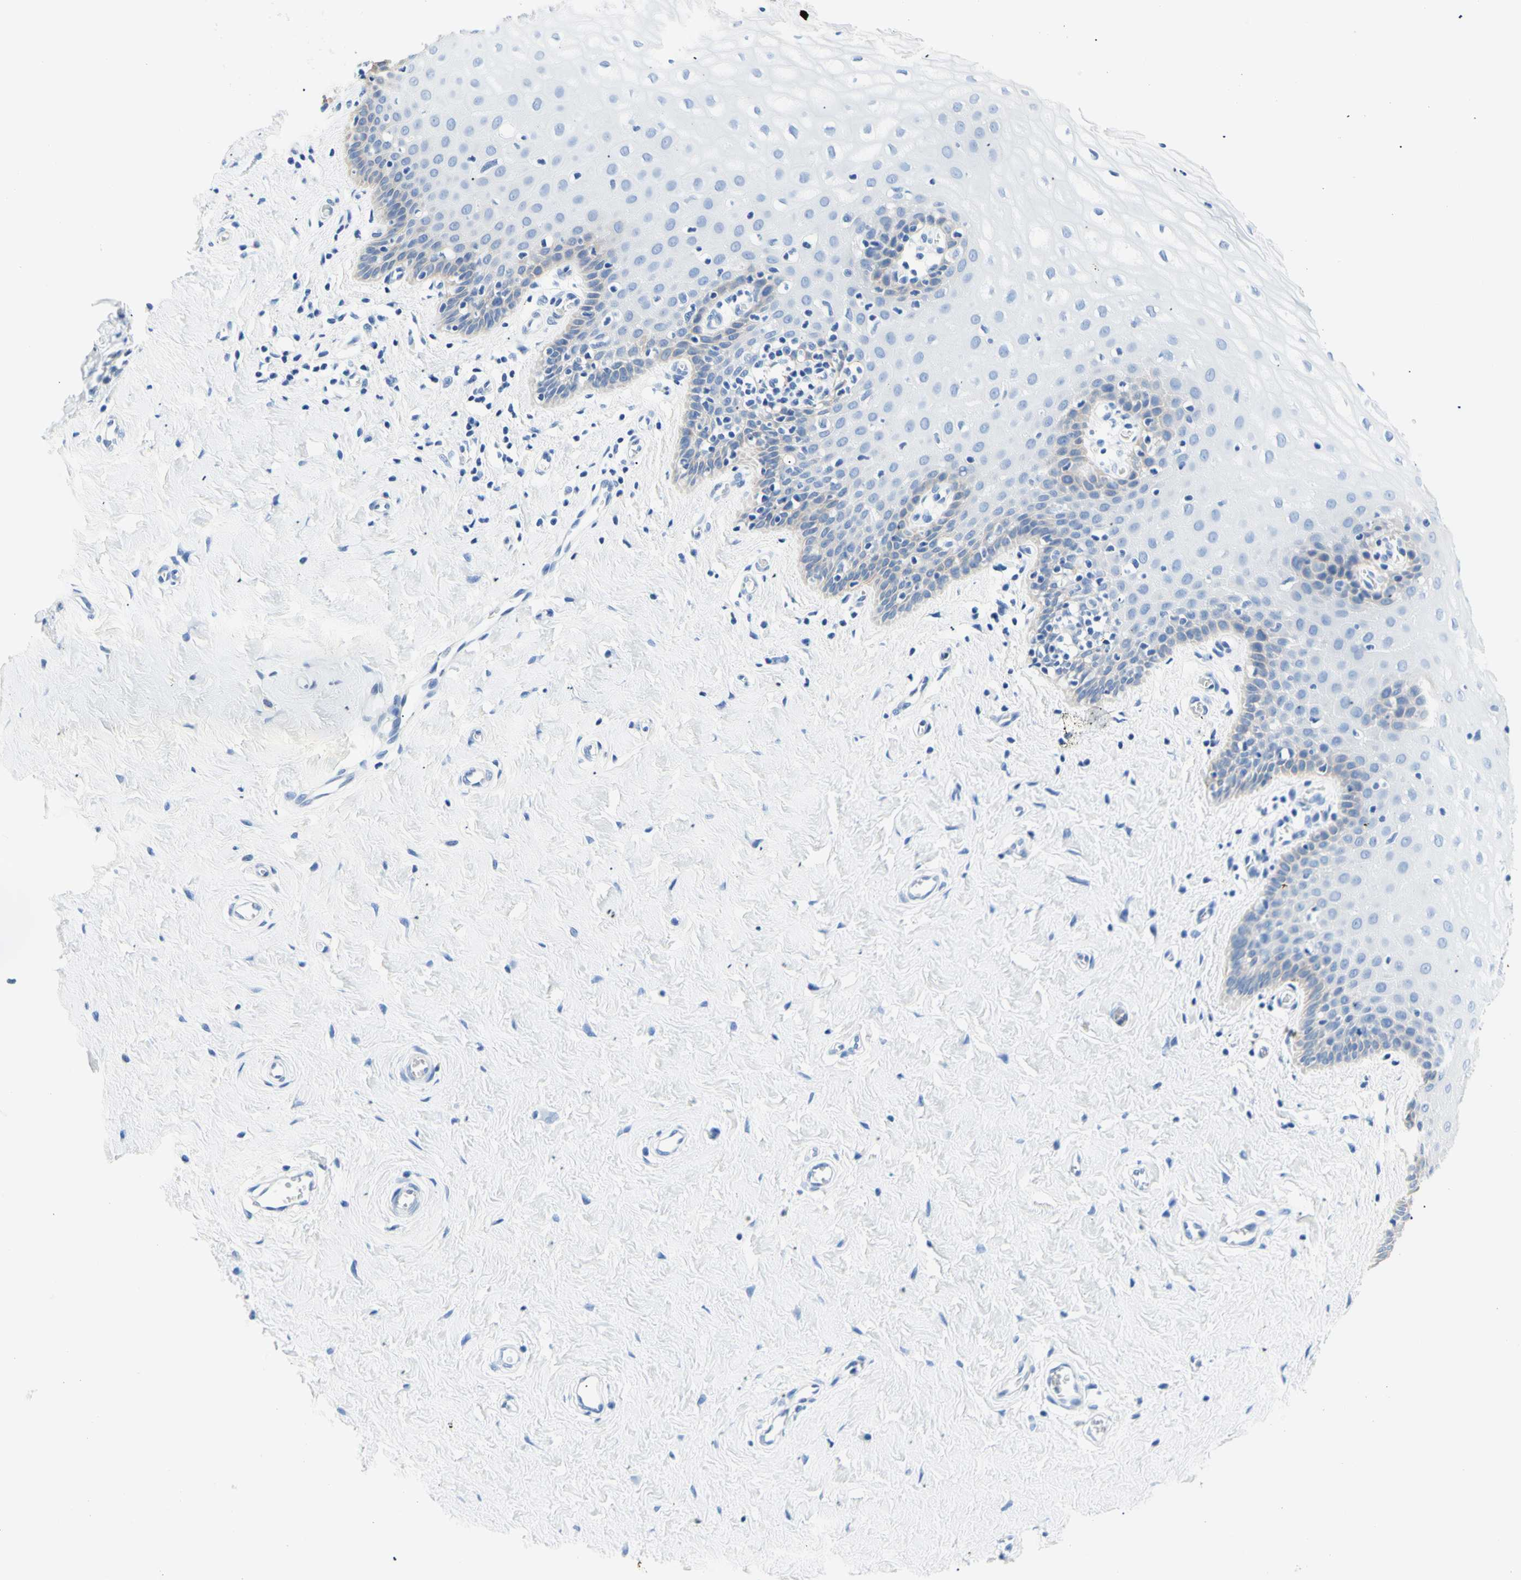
{"staining": {"intensity": "negative", "quantity": "none", "location": "none"}, "tissue": "cervix", "cell_type": "Glandular cells", "image_type": "normal", "snomed": [{"axis": "morphology", "description": "Normal tissue, NOS"}, {"axis": "topography", "description": "Cervix"}], "caption": "Glandular cells are negative for brown protein staining in benign cervix. (DAB (3,3'-diaminobenzidine) immunohistochemistry (IHC) visualized using brightfield microscopy, high magnification).", "gene": "HPCA", "patient": {"sex": "female", "age": 55}}